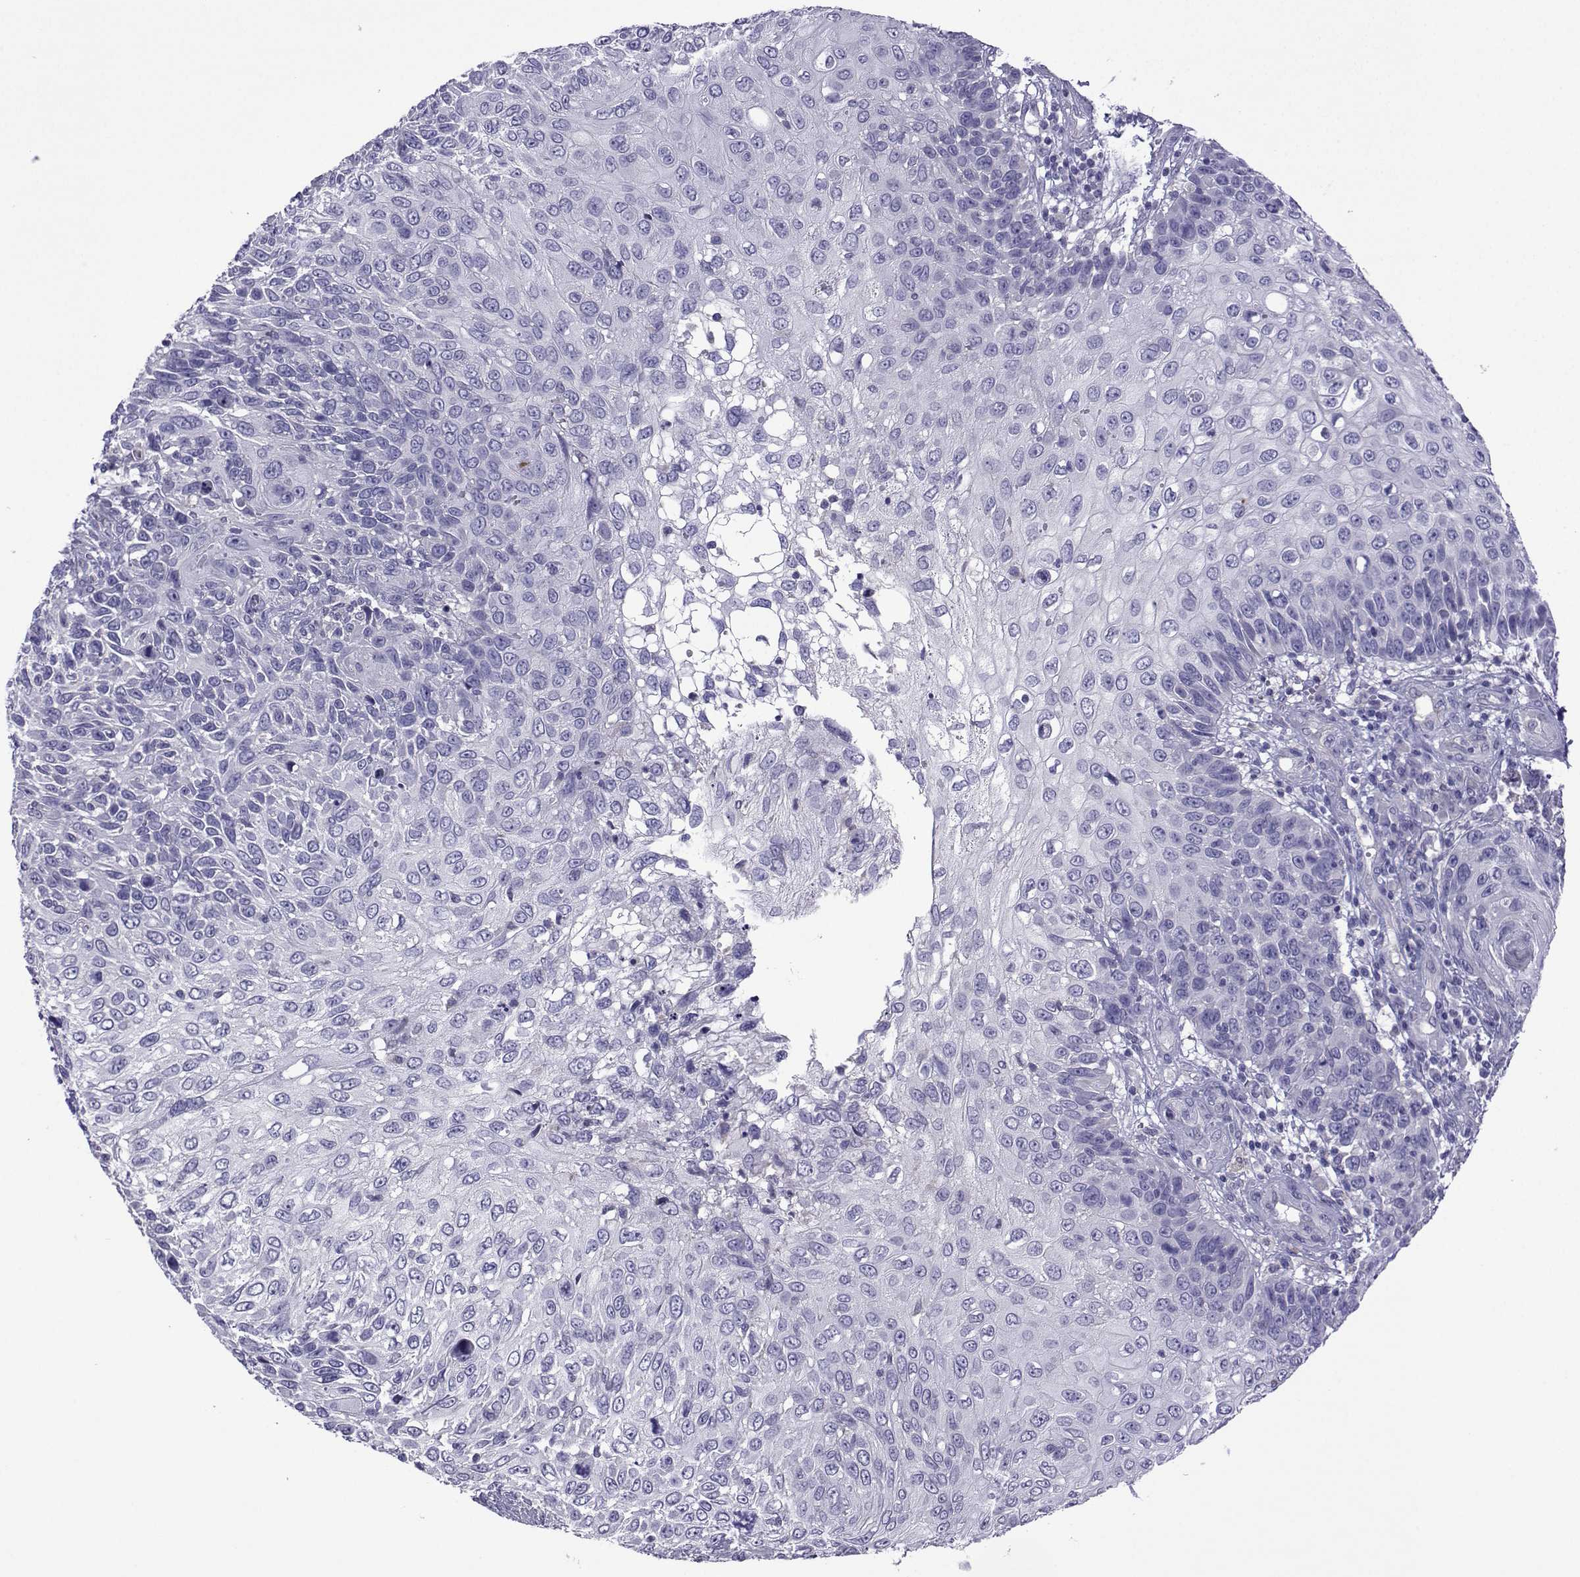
{"staining": {"intensity": "negative", "quantity": "none", "location": "none"}, "tissue": "skin cancer", "cell_type": "Tumor cells", "image_type": "cancer", "snomed": [{"axis": "morphology", "description": "Squamous cell carcinoma, NOS"}, {"axis": "topography", "description": "Skin"}], "caption": "Tumor cells show no significant staining in squamous cell carcinoma (skin). The staining was performed using DAB to visualize the protein expression in brown, while the nuclei were stained in blue with hematoxylin (Magnification: 20x).", "gene": "CFAP70", "patient": {"sex": "male", "age": 92}}